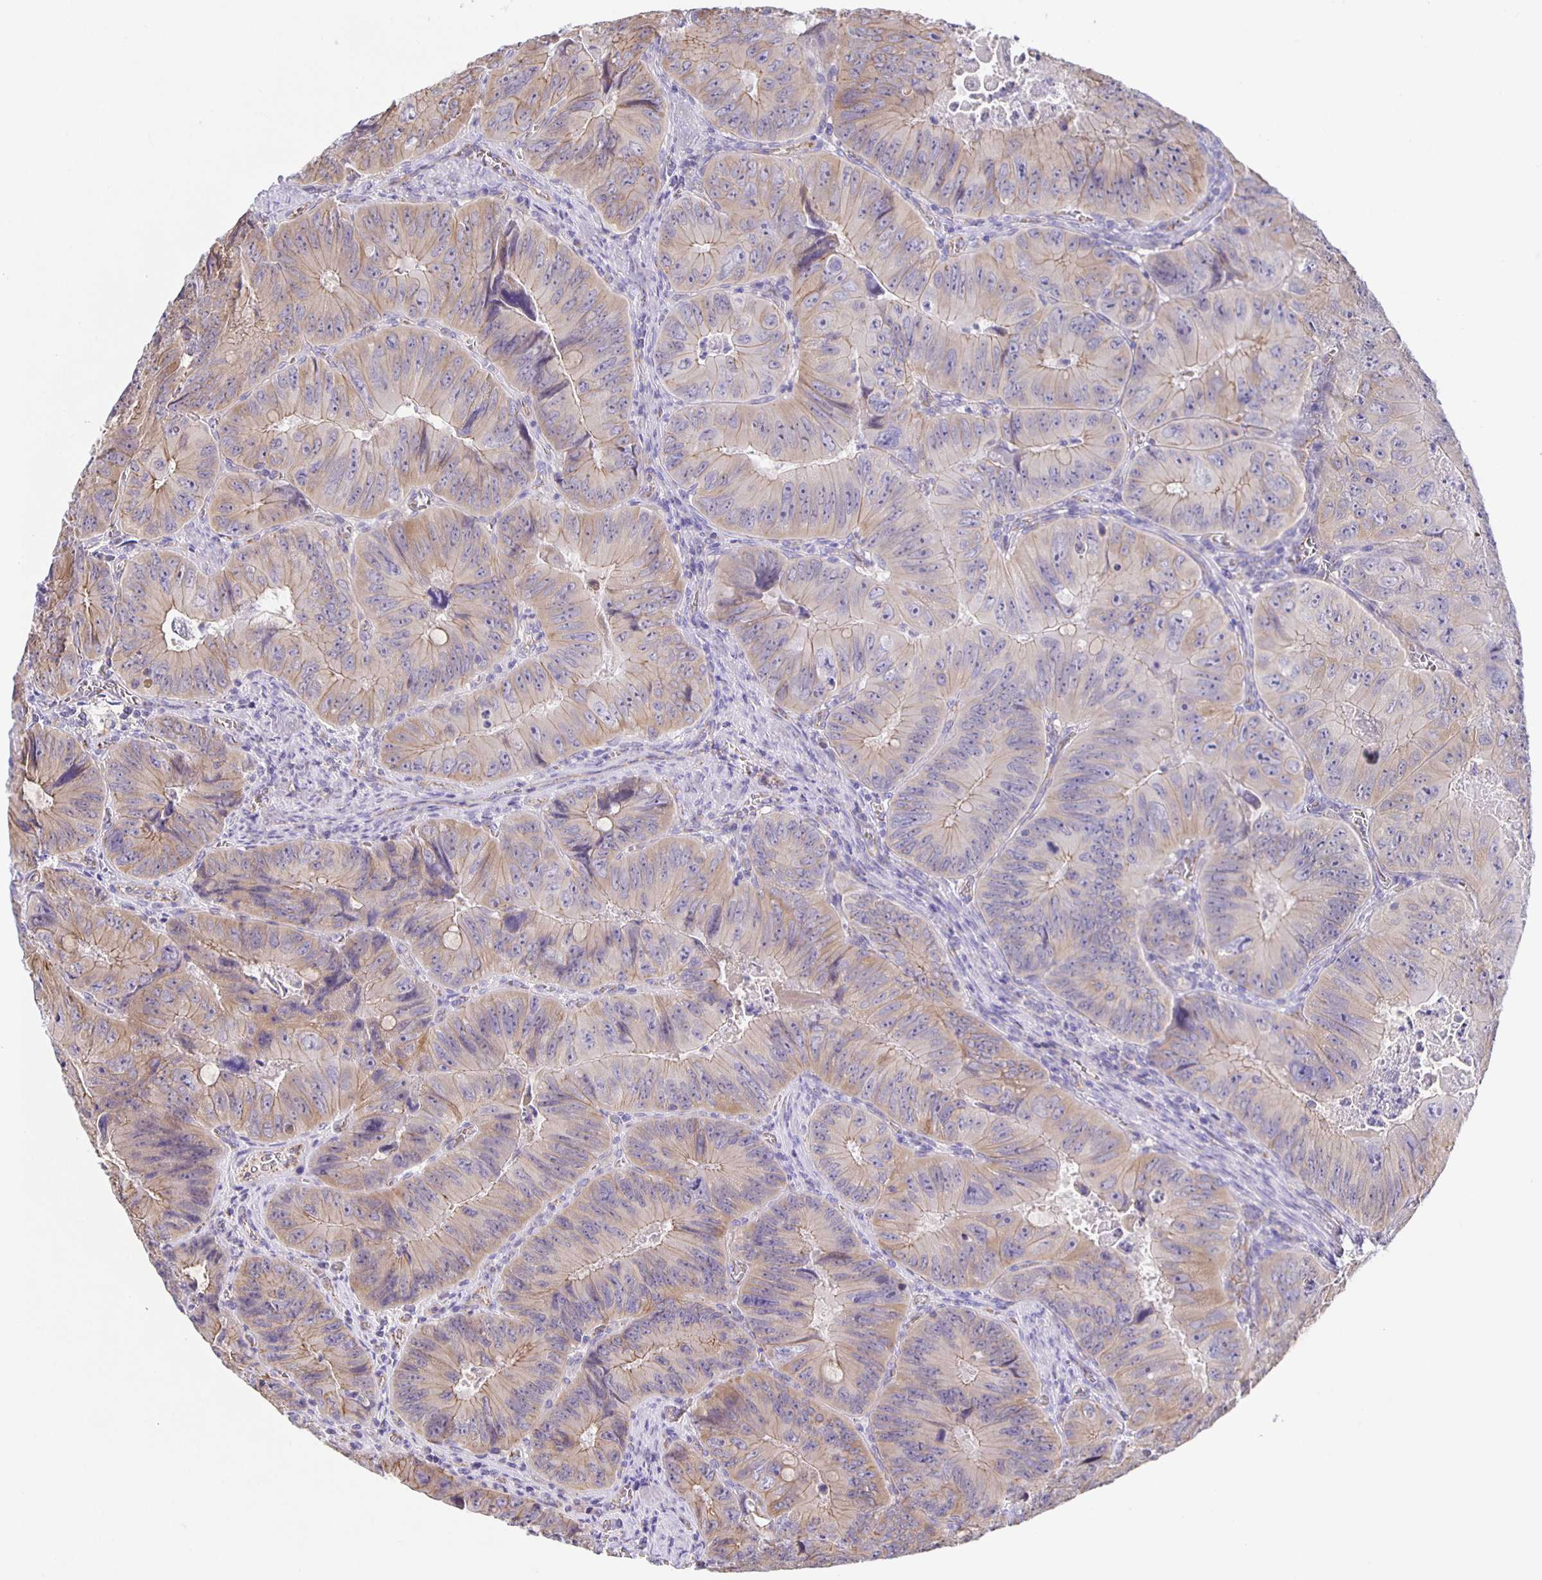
{"staining": {"intensity": "weak", "quantity": "25%-75%", "location": "cytoplasmic/membranous"}, "tissue": "colorectal cancer", "cell_type": "Tumor cells", "image_type": "cancer", "snomed": [{"axis": "morphology", "description": "Adenocarcinoma, NOS"}, {"axis": "topography", "description": "Colon"}], "caption": "DAB immunohistochemical staining of human colorectal cancer exhibits weak cytoplasmic/membranous protein expression in about 25%-75% of tumor cells. Using DAB (brown) and hematoxylin (blue) stains, captured at high magnification using brightfield microscopy.", "gene": "JMJD4", "patient": {"sex": "female", "age": 84}}